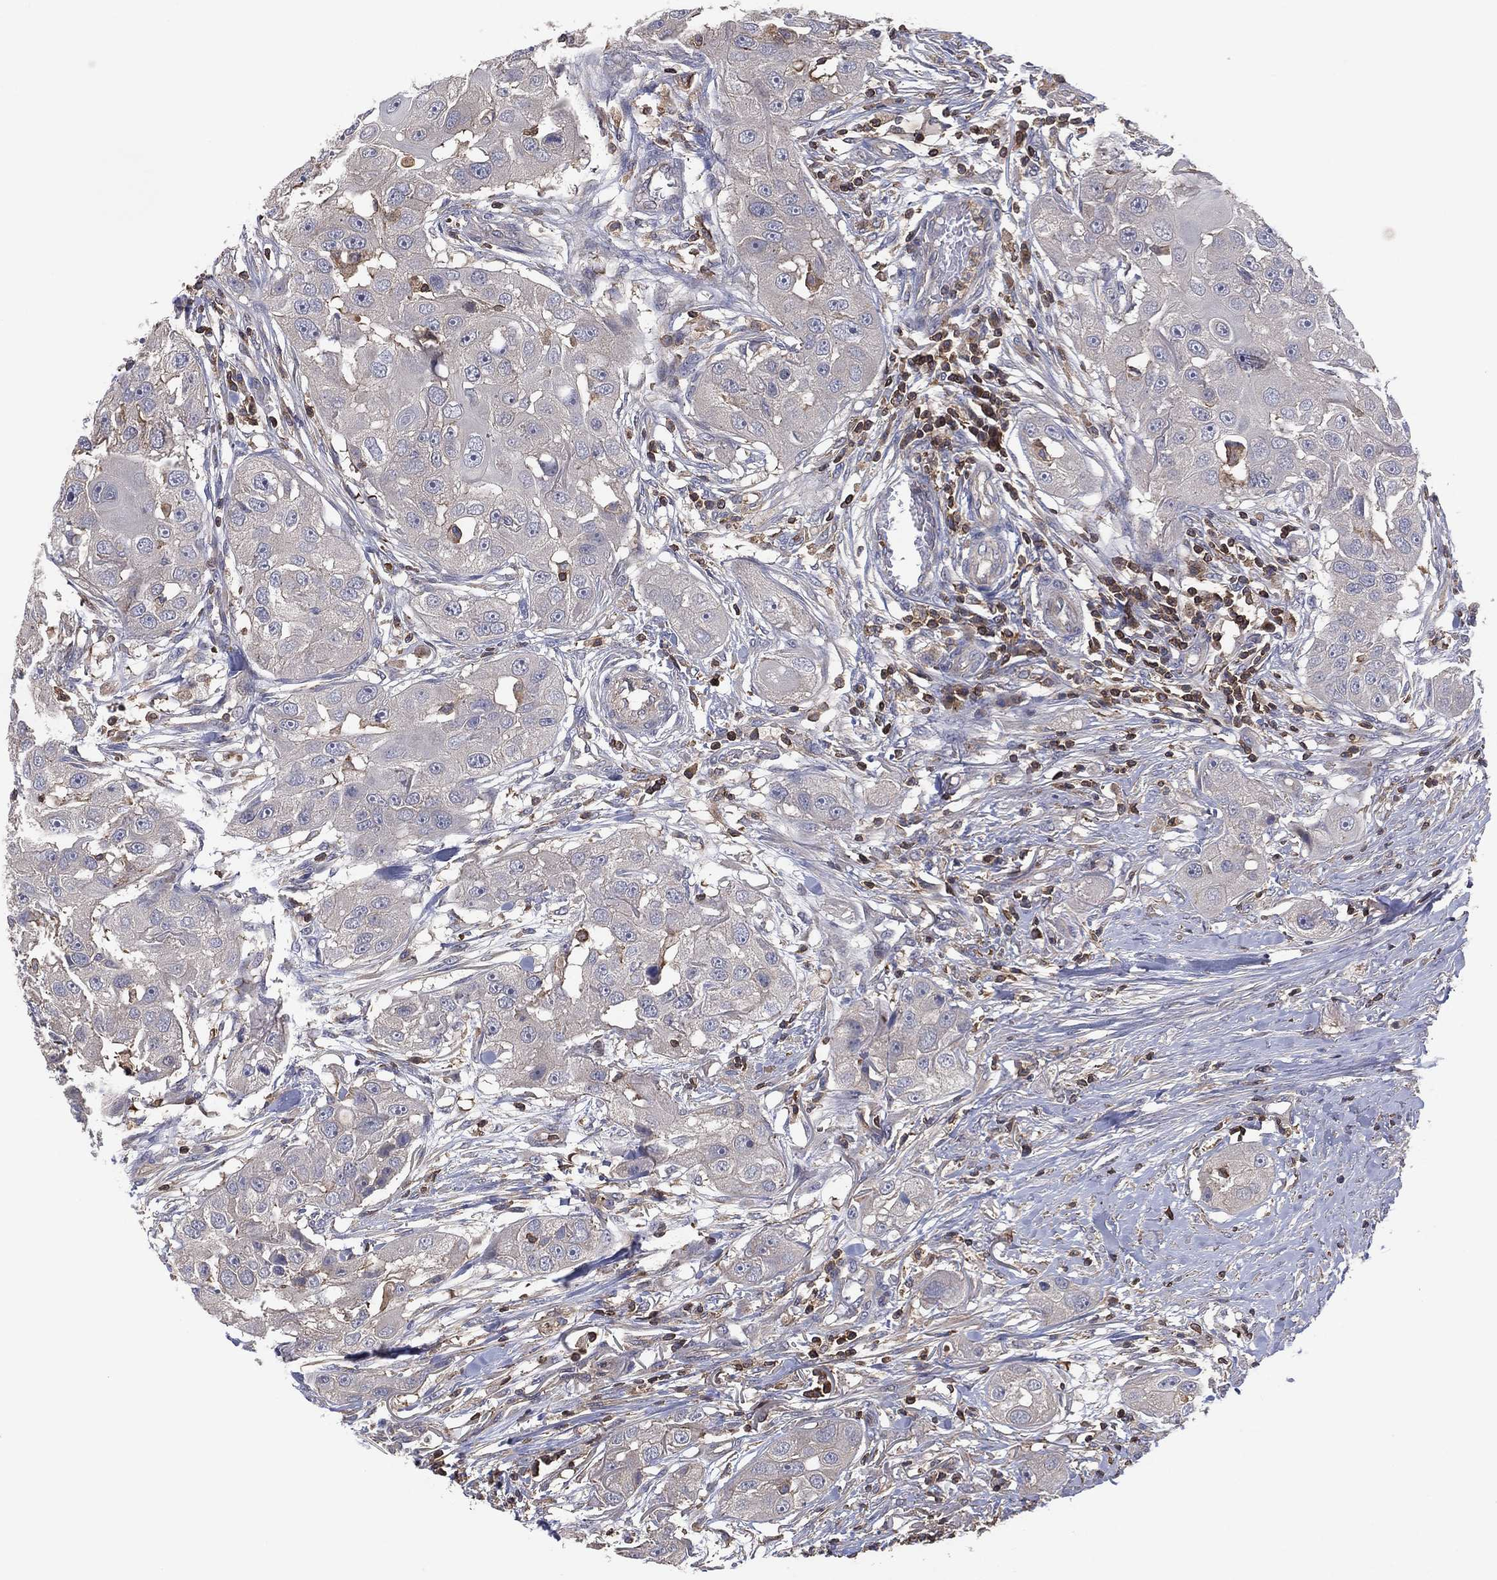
{"staining": {"intensity": "negative", "quantity": "none", "location": "none"}, "tissue": "head and neck cancer", "cell_type": "Tumor cells", "image_type": "cancer", "snomed": [{"axis": "morphology", "description": "Squamous cell carcinoma, NOS"}, {"axis": "topography", "description": "Head-Neck"}], "caption": "DAB (3,3'-diaminobenzidine) immunohistochemical staining of human head and neck squamous cell carcinoma displays no significant staining in tumor cells. (Stains: DAB IHC with hematoxylin counter stain, Microscopy: brightfield microscopy at high magnification).", "gene": "DOCK8", "patient": {"sex": "male", "age": 51}}